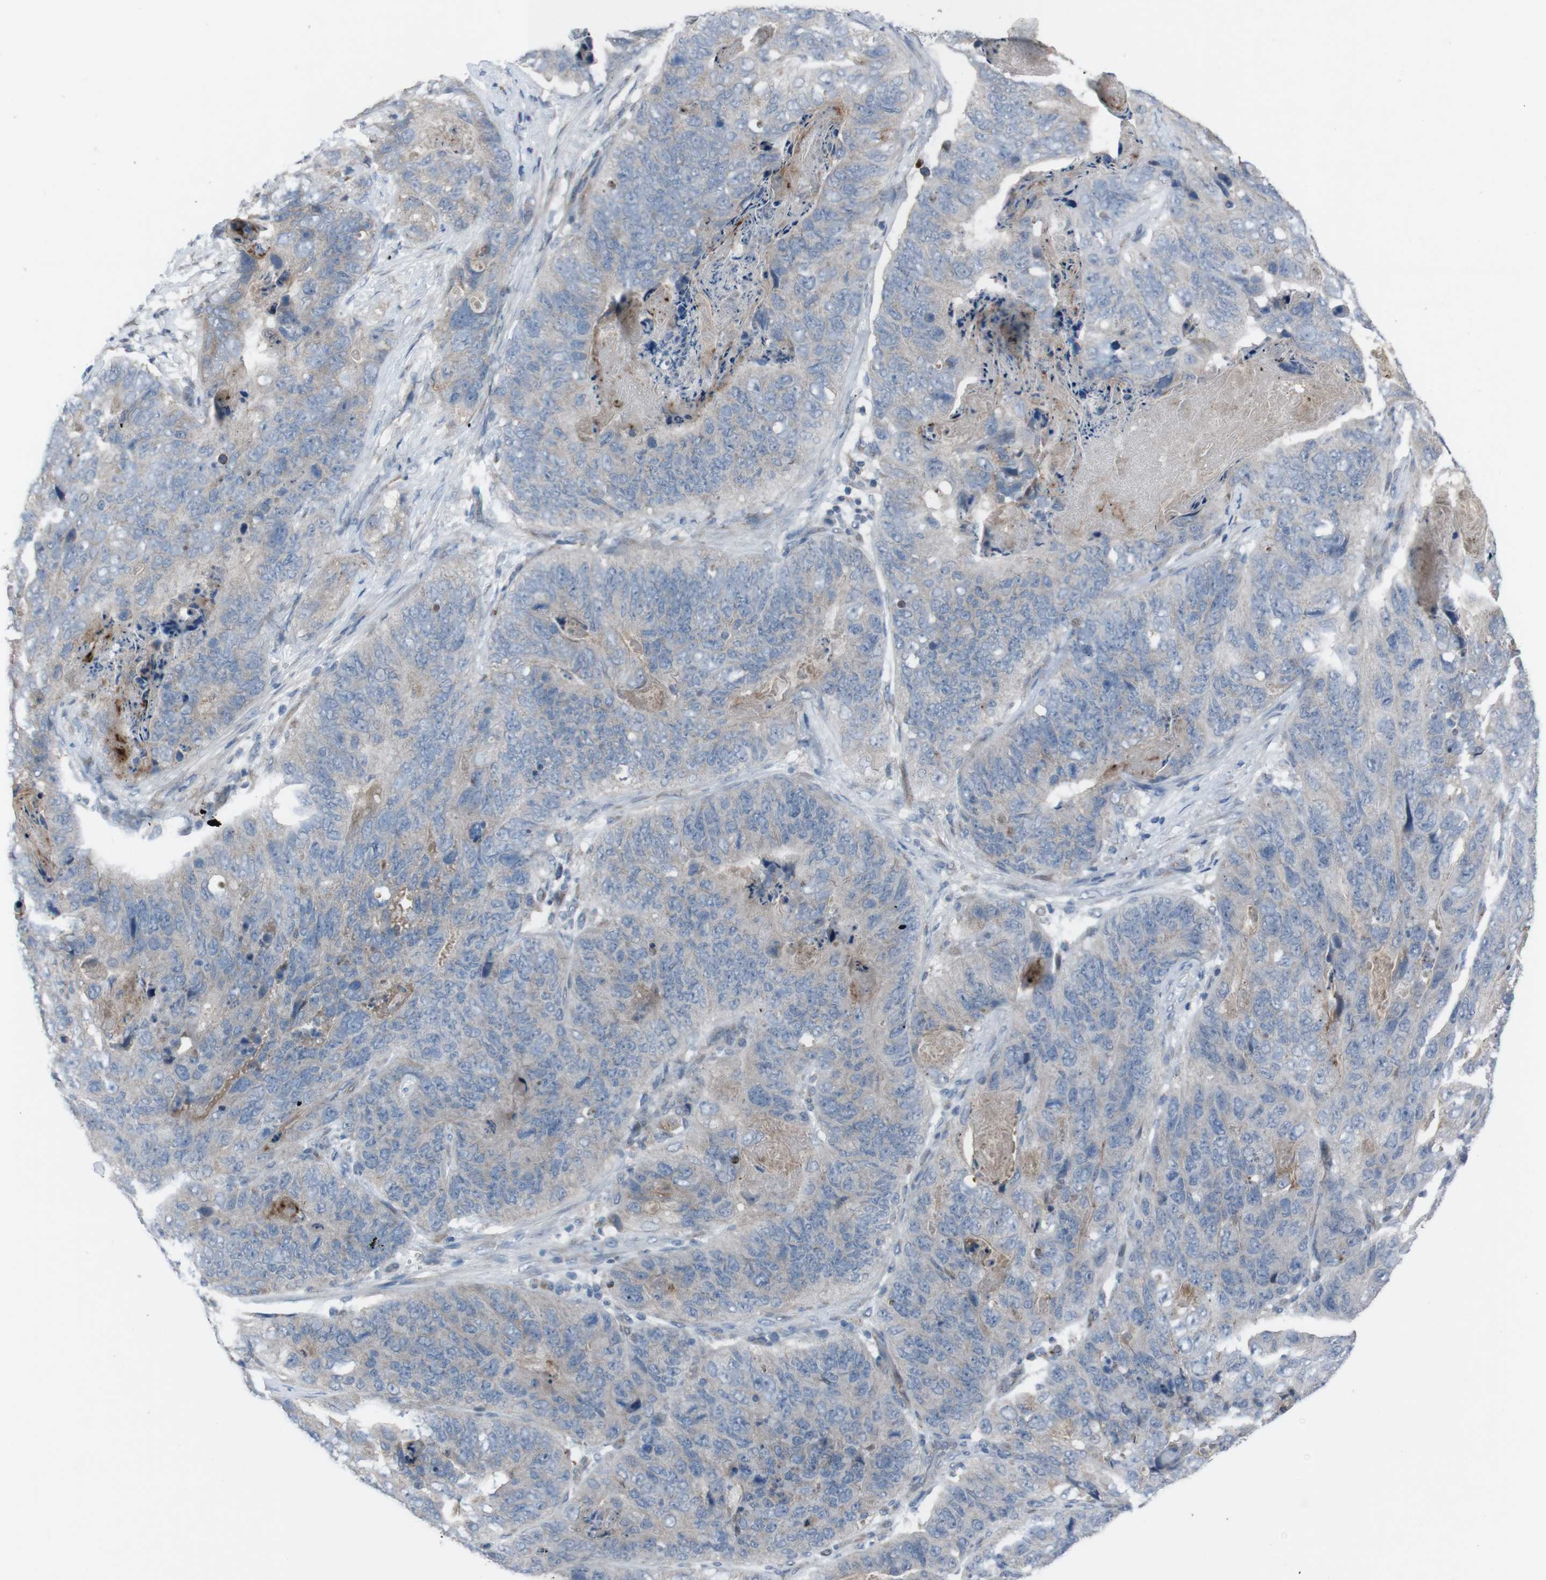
{"staining": {"intensity": "weak", "quantity": "25%-75%", "location": "cytoplasmic/membranous"}, "tissue": "stomach cancer", "cell_type": "Tumor cells", "image_type": "cancer", "snomed": [{"axis": "morphology", "description": "Adenocarcinoma, NOS"}, {"axis": "topography", "description": "Stomach"}], "caption": "Immunohistochemistry image of neoplastic tissue: stomach adenocarcinoma stained using immunohistochemistry (IHC) reveals low levels of weak protein expression localized specifically in the cytoplasmic/membranous of tumor cells, appearing as a cytoplasmic/membranous brown color.", "gene": "EFNA5", "patient": {"sex": "female", "age": 89}}